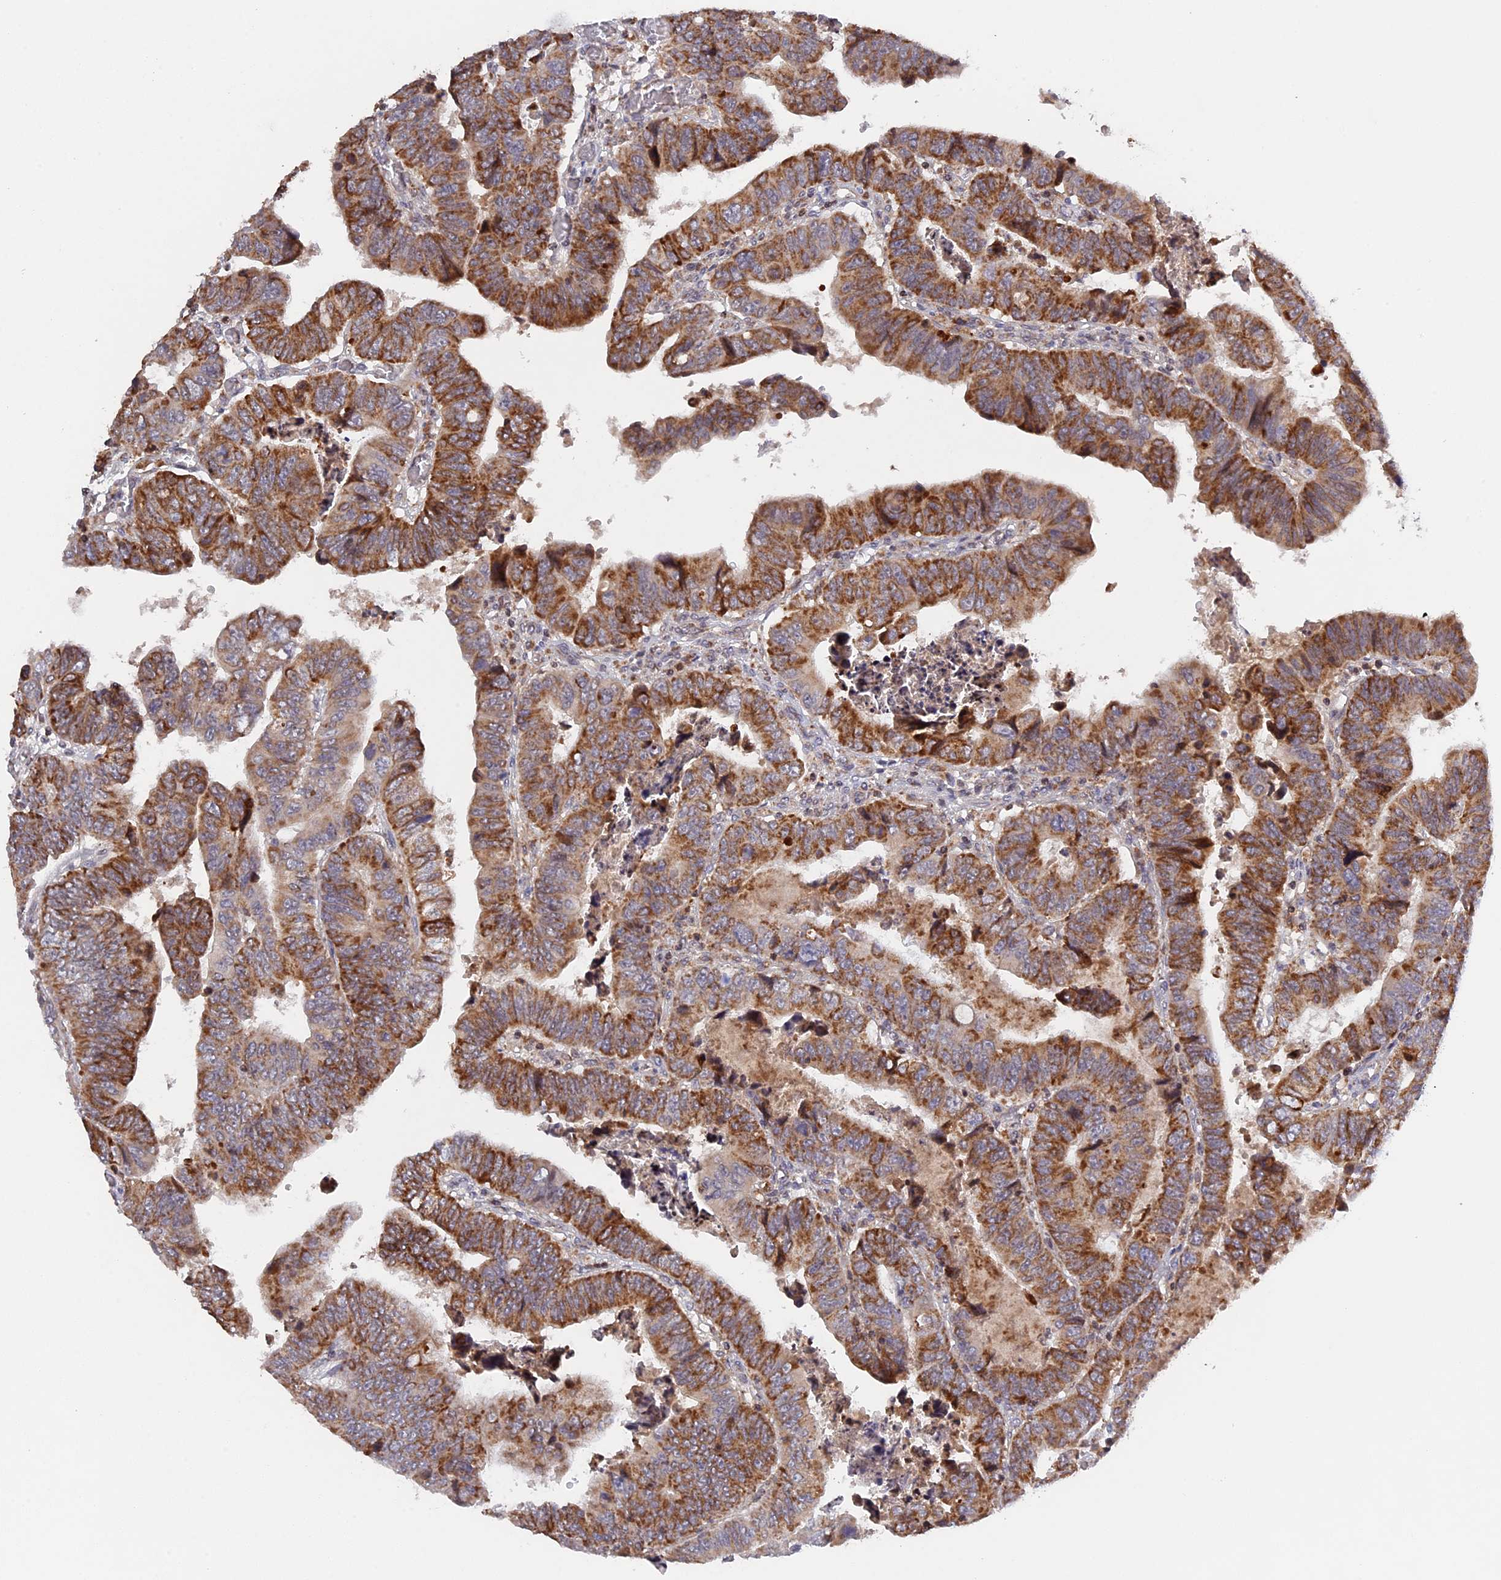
{"staining": {"intensity": "moderate", "quantity": ">75%", "location": "cytoplasmic/membranous"}, "tissue": "colorectal cancer", "cell_type": "Tumor cells", "image_type": "cancer", "snomed": [{"axis": "morphology", "description": "Normal tissue, NOS"}, {"axis": "morphology", "description": "Adenocarcinoma, NOS"}, {"axis": "topography", "description": "Rectum"}], "caption": "This image shows immunohistochemistry (IHC) staining of human colorectal cancer, with medium moderate cytoplasmic/membranous expression in approximately >75% of tumor cells.", "gene": "MPV17L", "patient": {"sex": "female", "age": 65}}